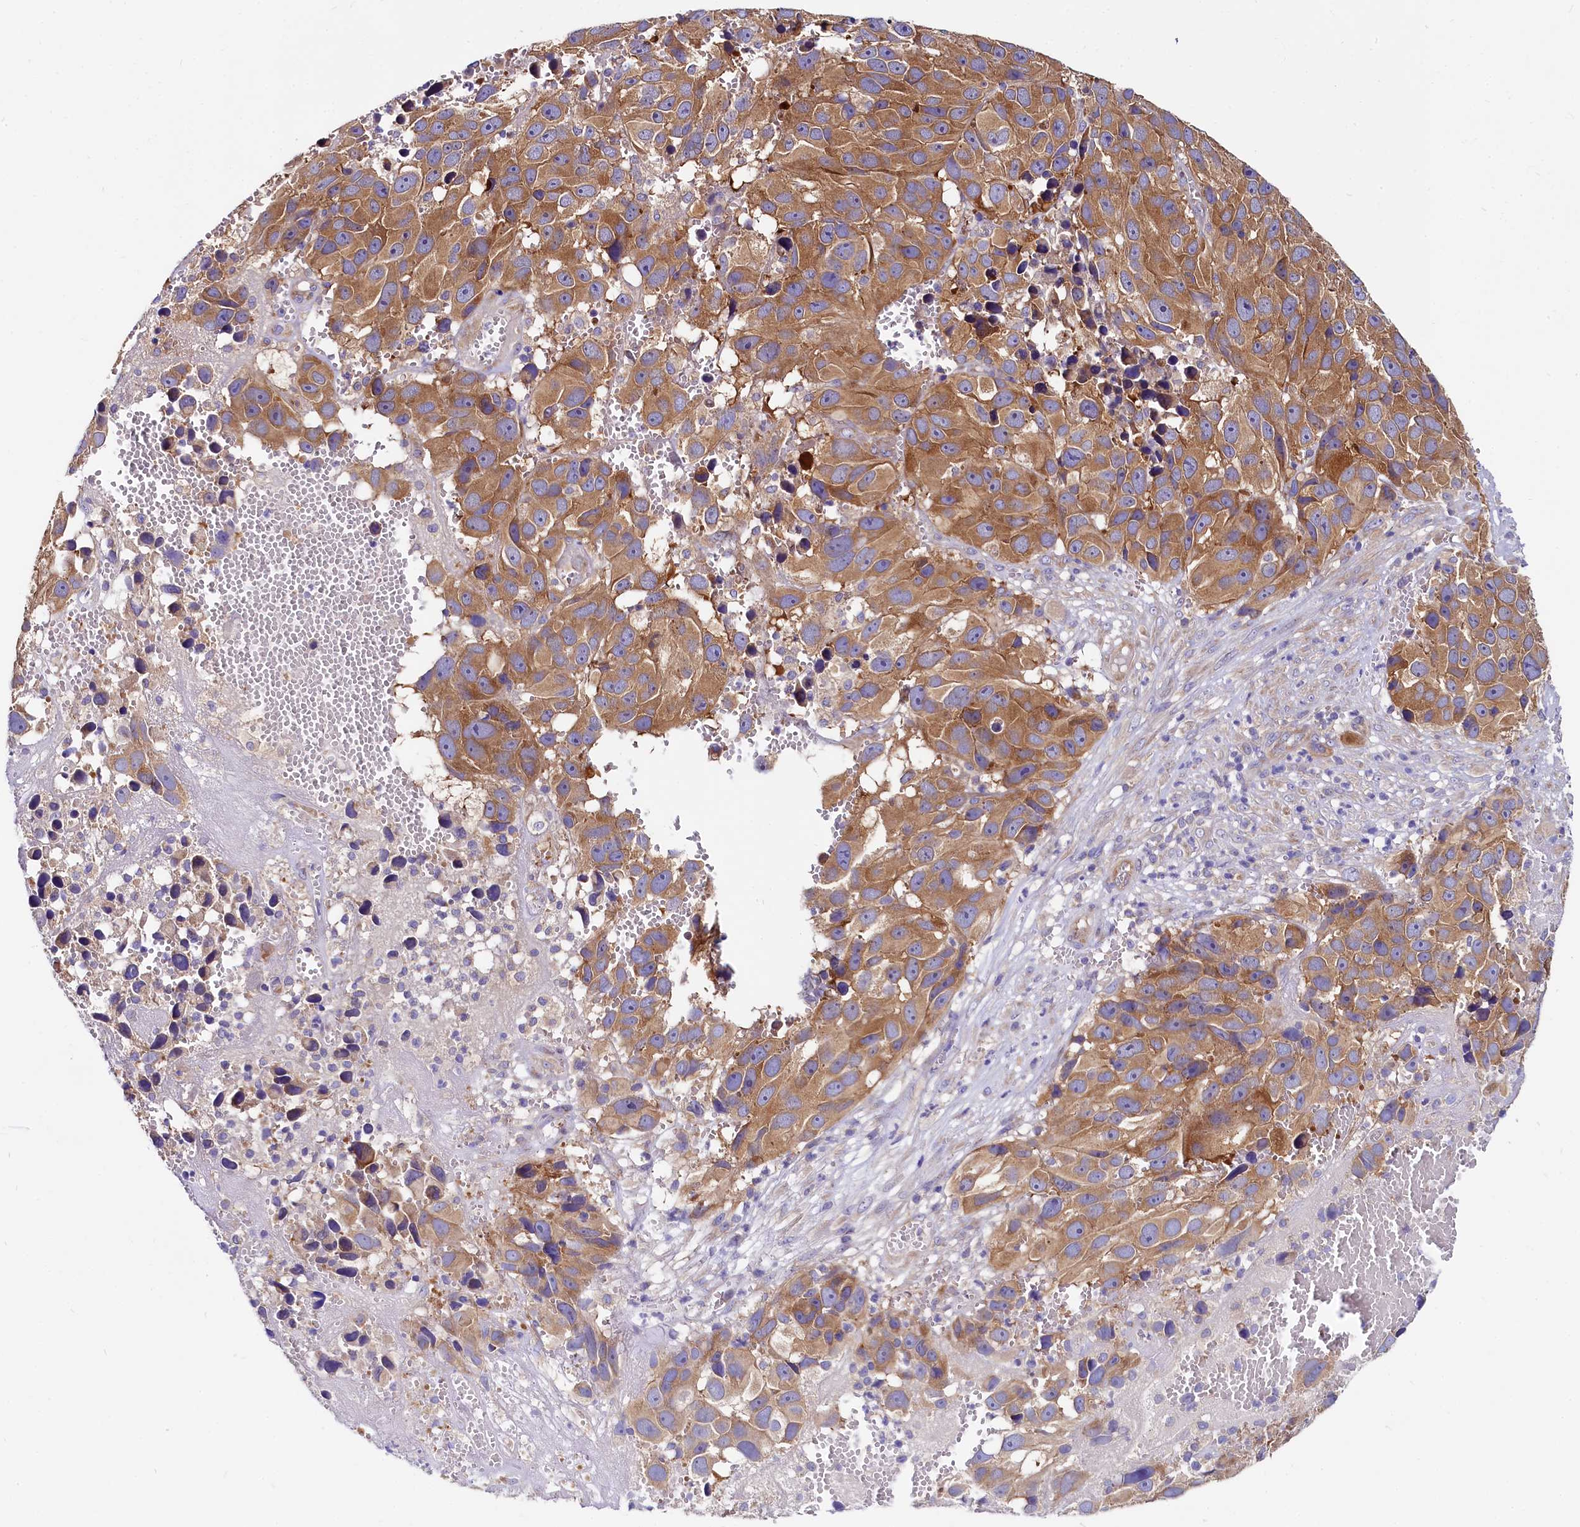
{"staining": {"intensity": "moderate", "quantity": ">75%", "location": "cytoplasmic/membranous"}, "tissue": "melanoma", "cell_type": "Tumor cells", "image_type": "cancer", "snomed": [{"axis": "morphology", "description": "Malignant melanoma, NOS"}, {"axis": "topography", "description": "Skin"}], "caption": "Immunohistochemical staining of melanoma exhibits medium levels of moderate cytoplasmic/membranous protein staining in about >75% of tumor cells.", "gene": "QARS1", "patient": {"sex": "male", "age": 84}}